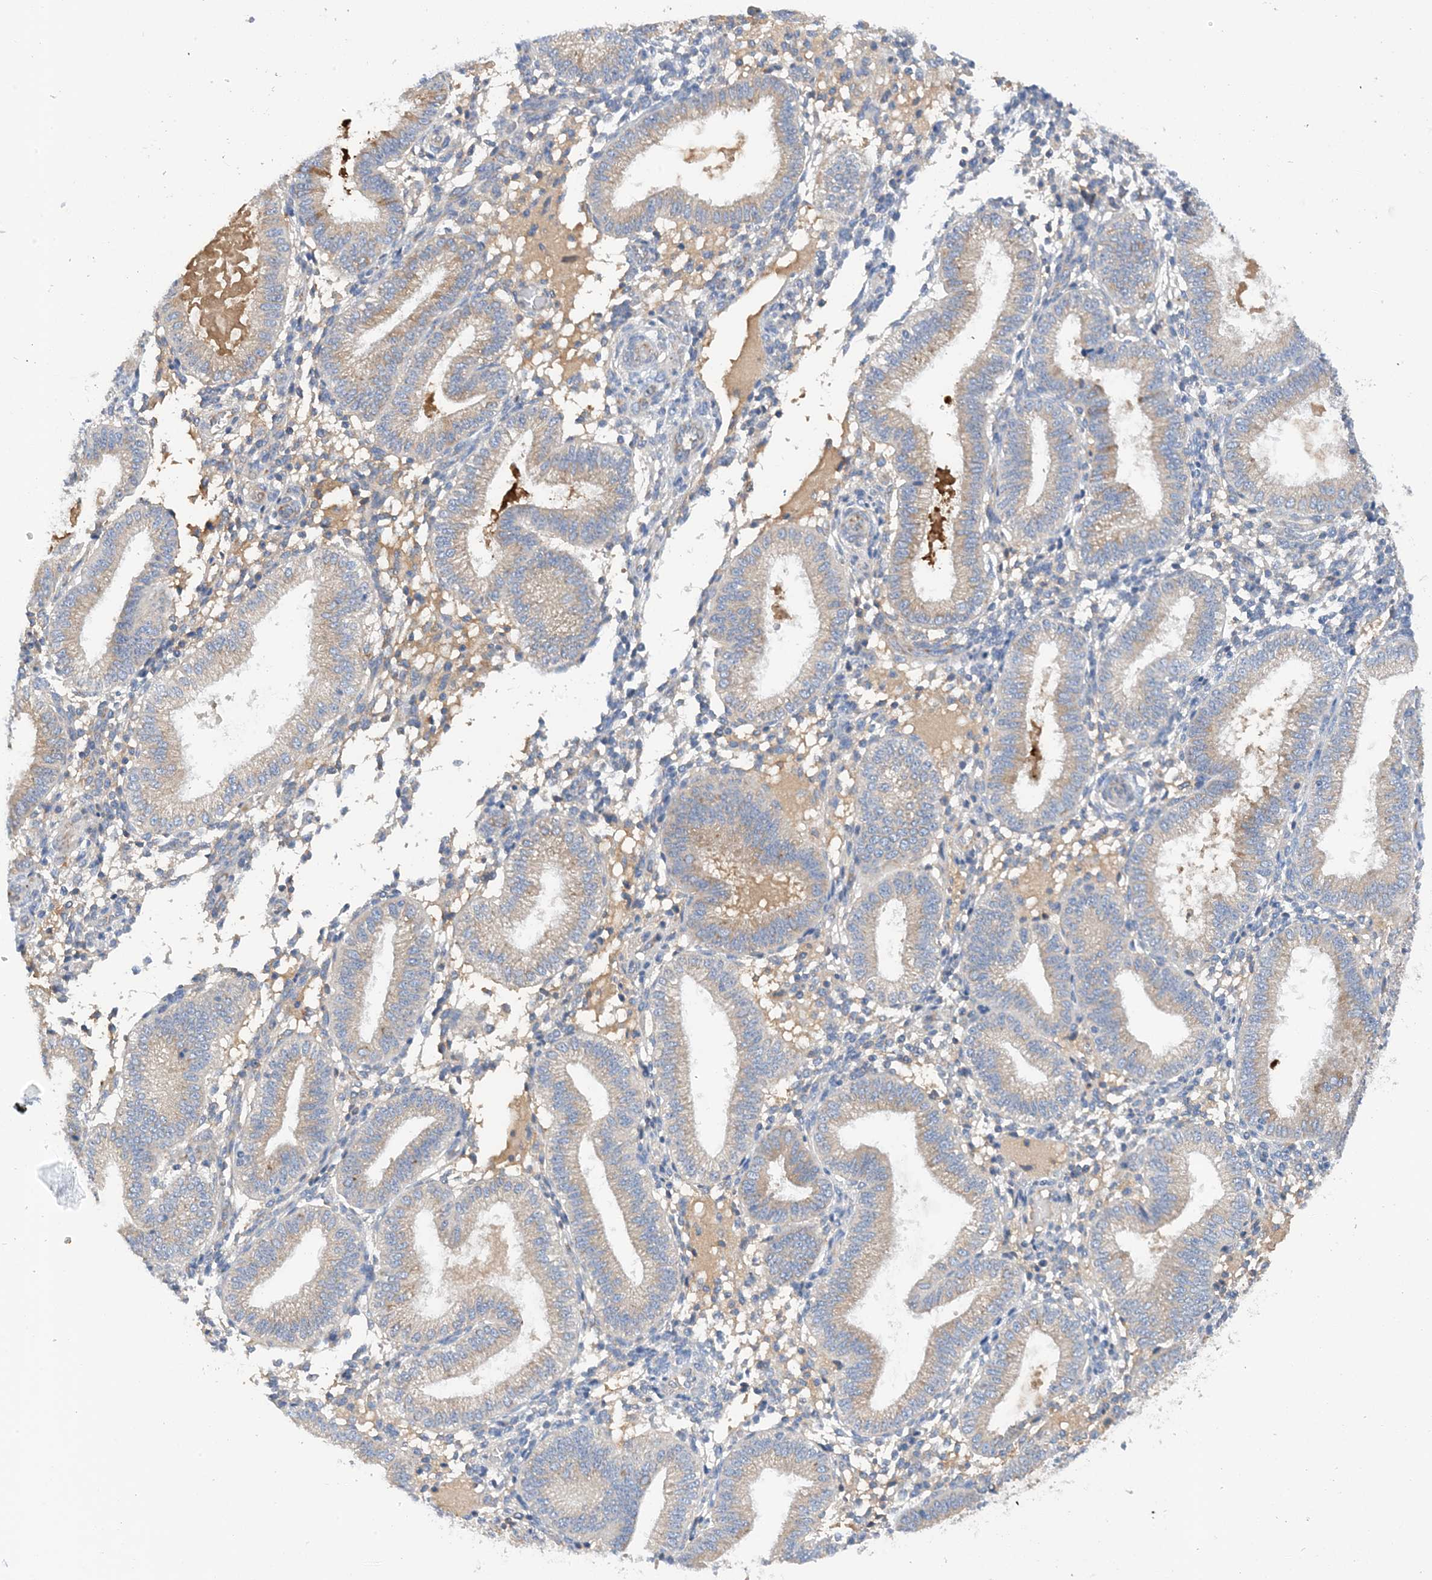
{"staining": {"intensity": "weak", "quantity": "<25%", "location": "cytoplasmic/membranous"}, "tissue": "endometrium", "cell_type": "Cells in endometrial stroma", "image_type": "normal", "snomed": [{"axis": "morphology", "description": "Normal tissue, NOS"}, {"axis": "topography", "description": "Endometrium"}], "caption": "DAB (3,3'-diaminobenzidine) immunohistochemical staining of benign human endometrium shows no significant expression in cells in endometrial stroma. Nuclei are stained in blue.", "gene": "SLC5A11", "patient": {"sex": "female", "age": 39}}